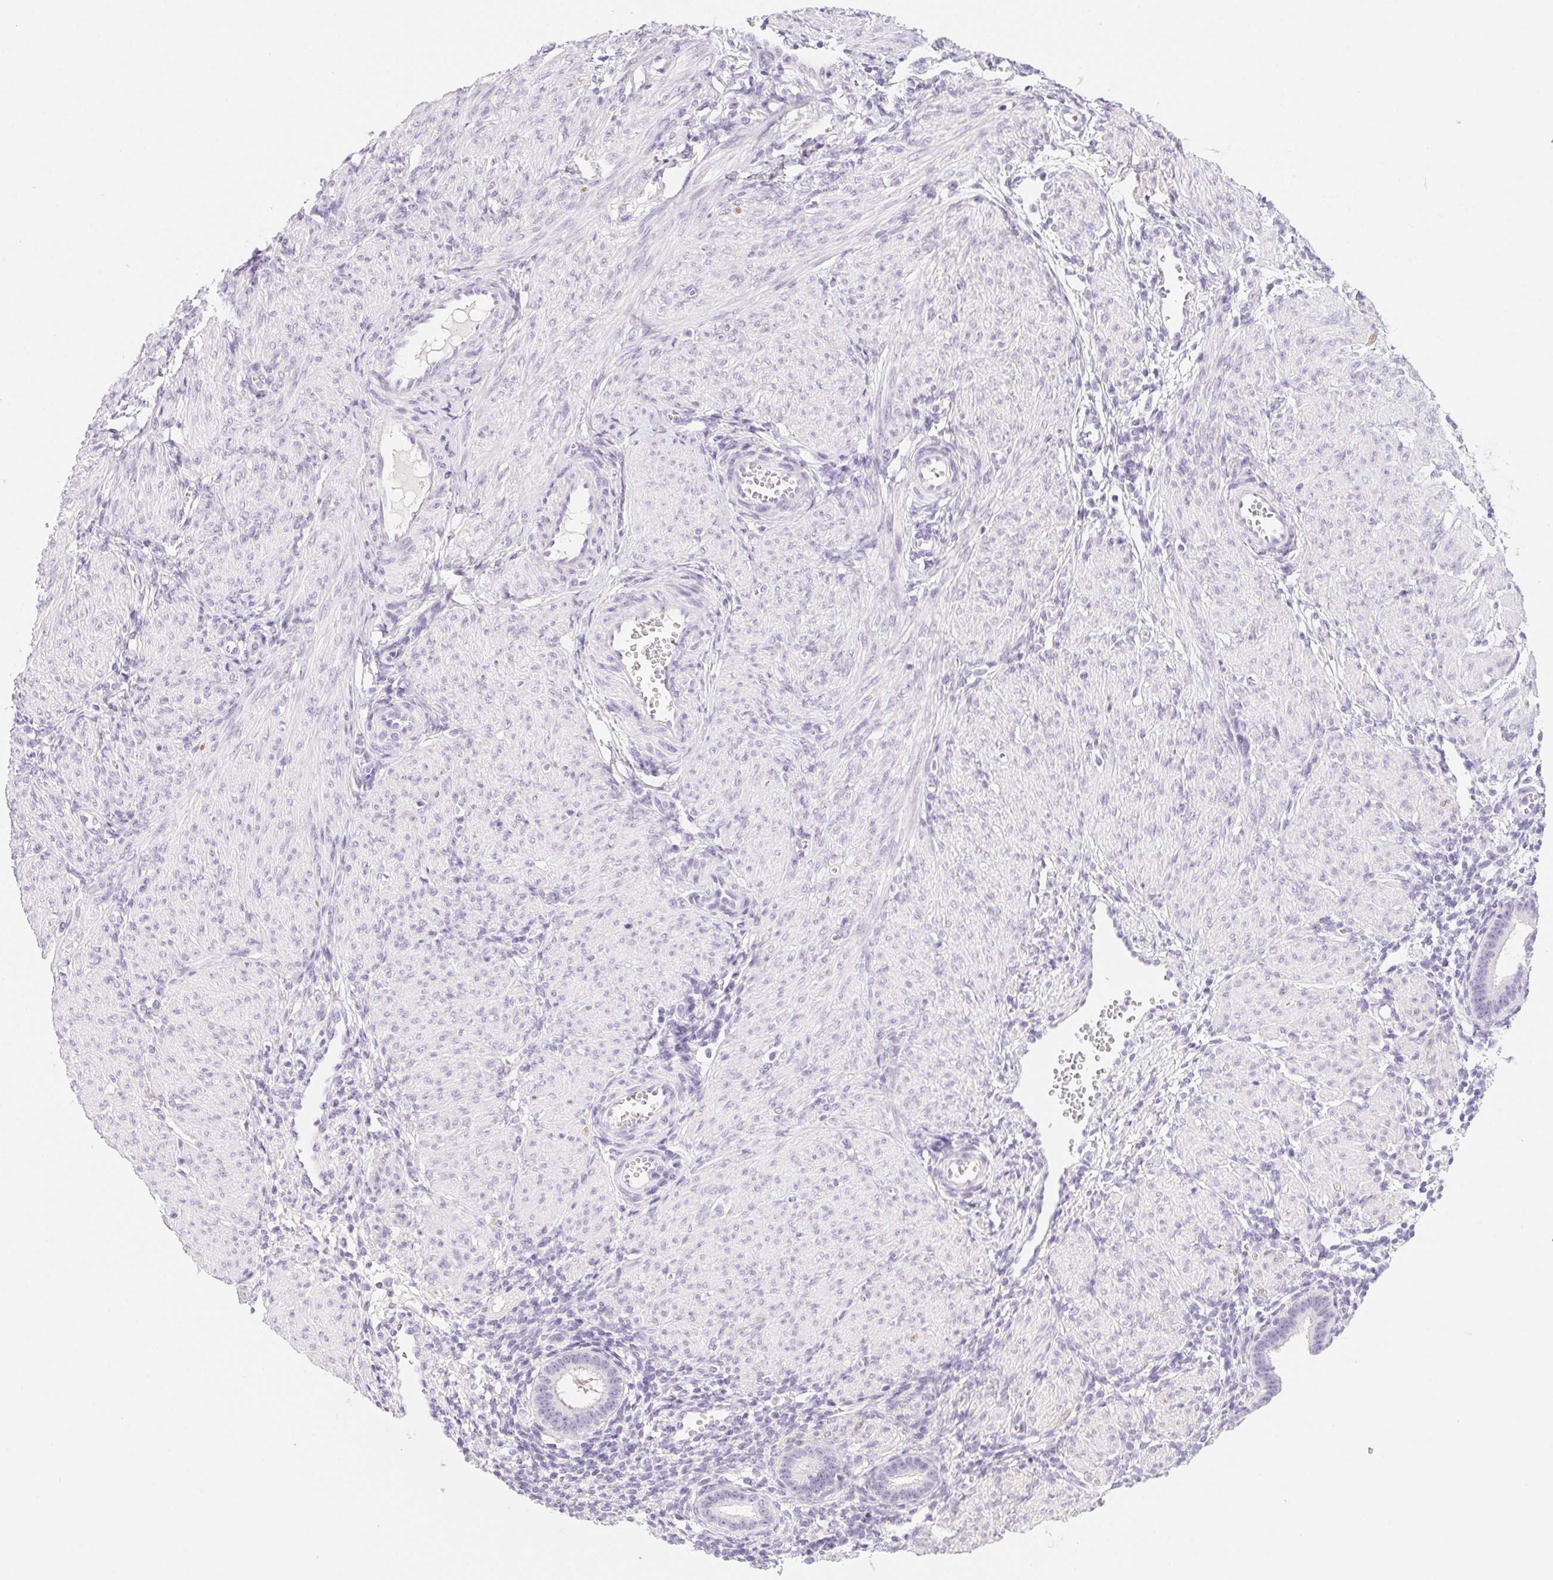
{"staining": {"intensity": "negative", "quantity": "none", "location": "none"}, "tissue": "endometrium", "cell_type": "Cells in endometrial stroma", "image_type": "normal", "snomed": [{"axis": "morphology", "description": "Normal tissue, NOS"}, {"axis": "topography", "description": "Endometrium"}], "caption": "An immunohistochemistry (IHC) image of unremarkable endometrium is shown. There is no staining in cells in endometrial stroma of endometrium. (Immunohistochemistry (ihc), brightfield microscopy, high magnification).", "gene": "ST8SIA3", "patient": {"sex": "female", "age": 36}}